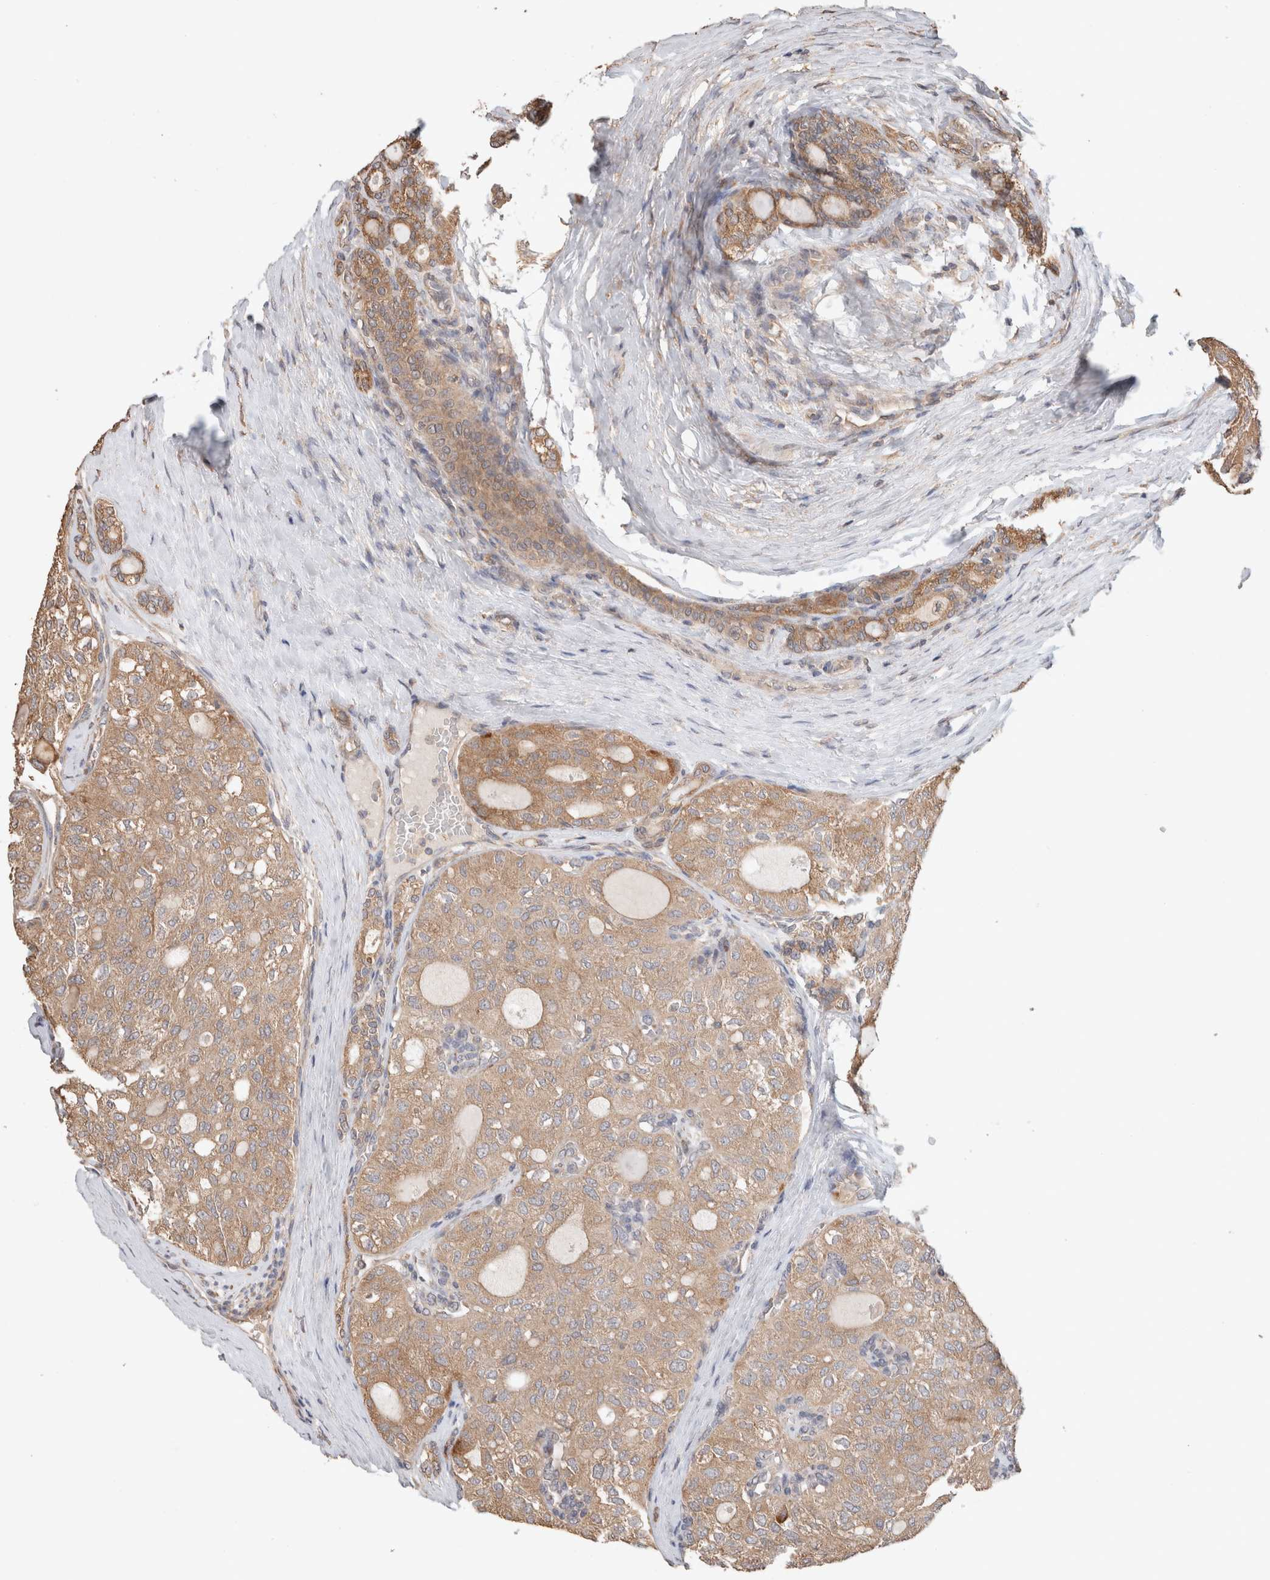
{"staining": {"intensity": "moderate", "quantity": ">75%", "location": "cytoplasmic/membranous"}, "tissue": "thyroid cancer", "cell_type": "Tumor cells", "image_type": "cancer", "snomed": [{"axis": "morphology", "description": "Follicular adenoma carcinoma, NOS"}, {"axis": "topography", "description": "Thyroid gland"}], "caption": "This is a photomicrograph of immunohistochemistry staining of thyroid cancer (follicular adenoma carcinoma), which shows moderate staining in the cytoplasmic/membranous of tumor cells.", "gene": "HROB", "patient": {"sex": "male", "age": 75}}